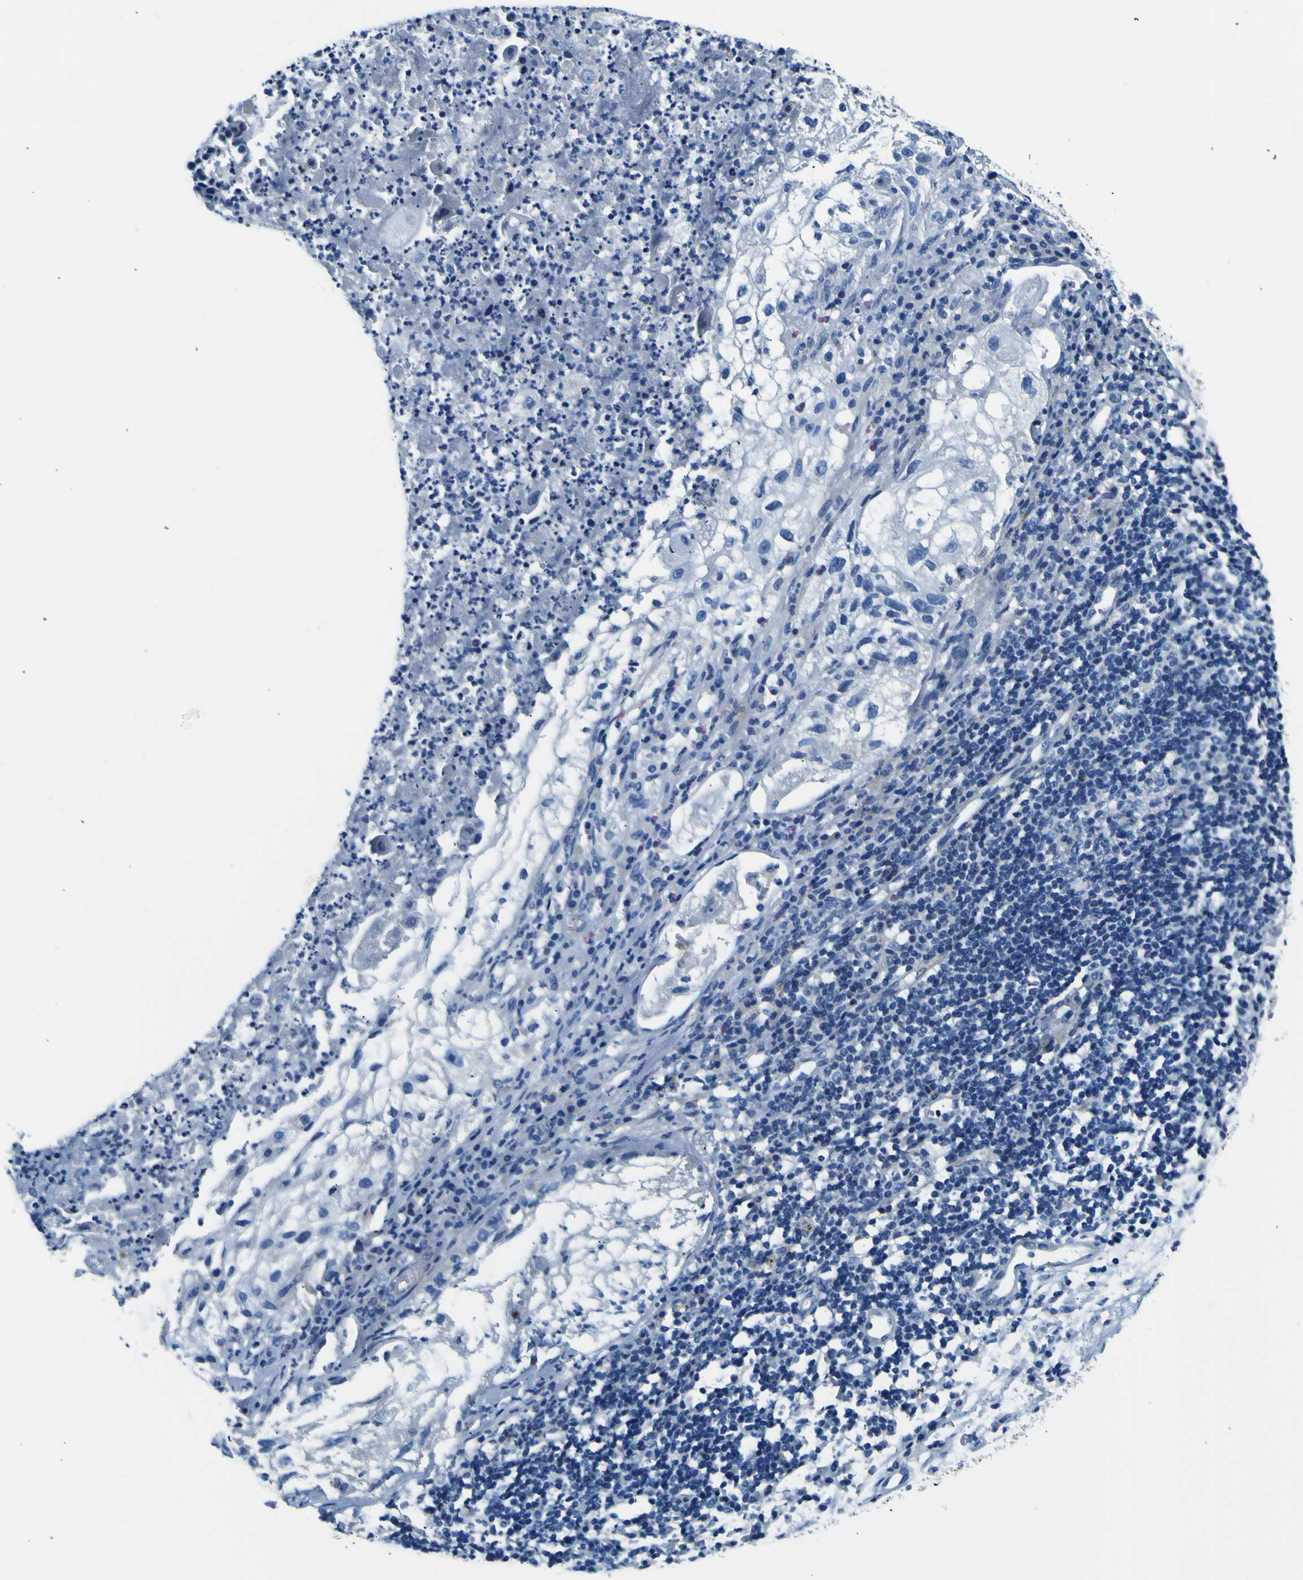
{"staining": {"intensity": "negative", "quantity": "none", "location": "none"}, "tissue": "lung cancer", "cell_type": "Tumor cells", "image_type": "cancer", "snomed": [{"axis": "morphology", "description": "Inflammation, NOS"}, {"axis": "morphology", "description": "Squamous cell carcinoma, NOS"}, {"axis": "topography", "description": "Lymph node"}, {"axis": "topography", "description": "Soft tissue"}, {"axis": "topography", "description": "Lung"}], "caption": "Protein analysis of lung cancer shows no significant positivity in tumor cells.", "gene": "ADGRA2", "patient": {"sex": "male", "age": 66}}